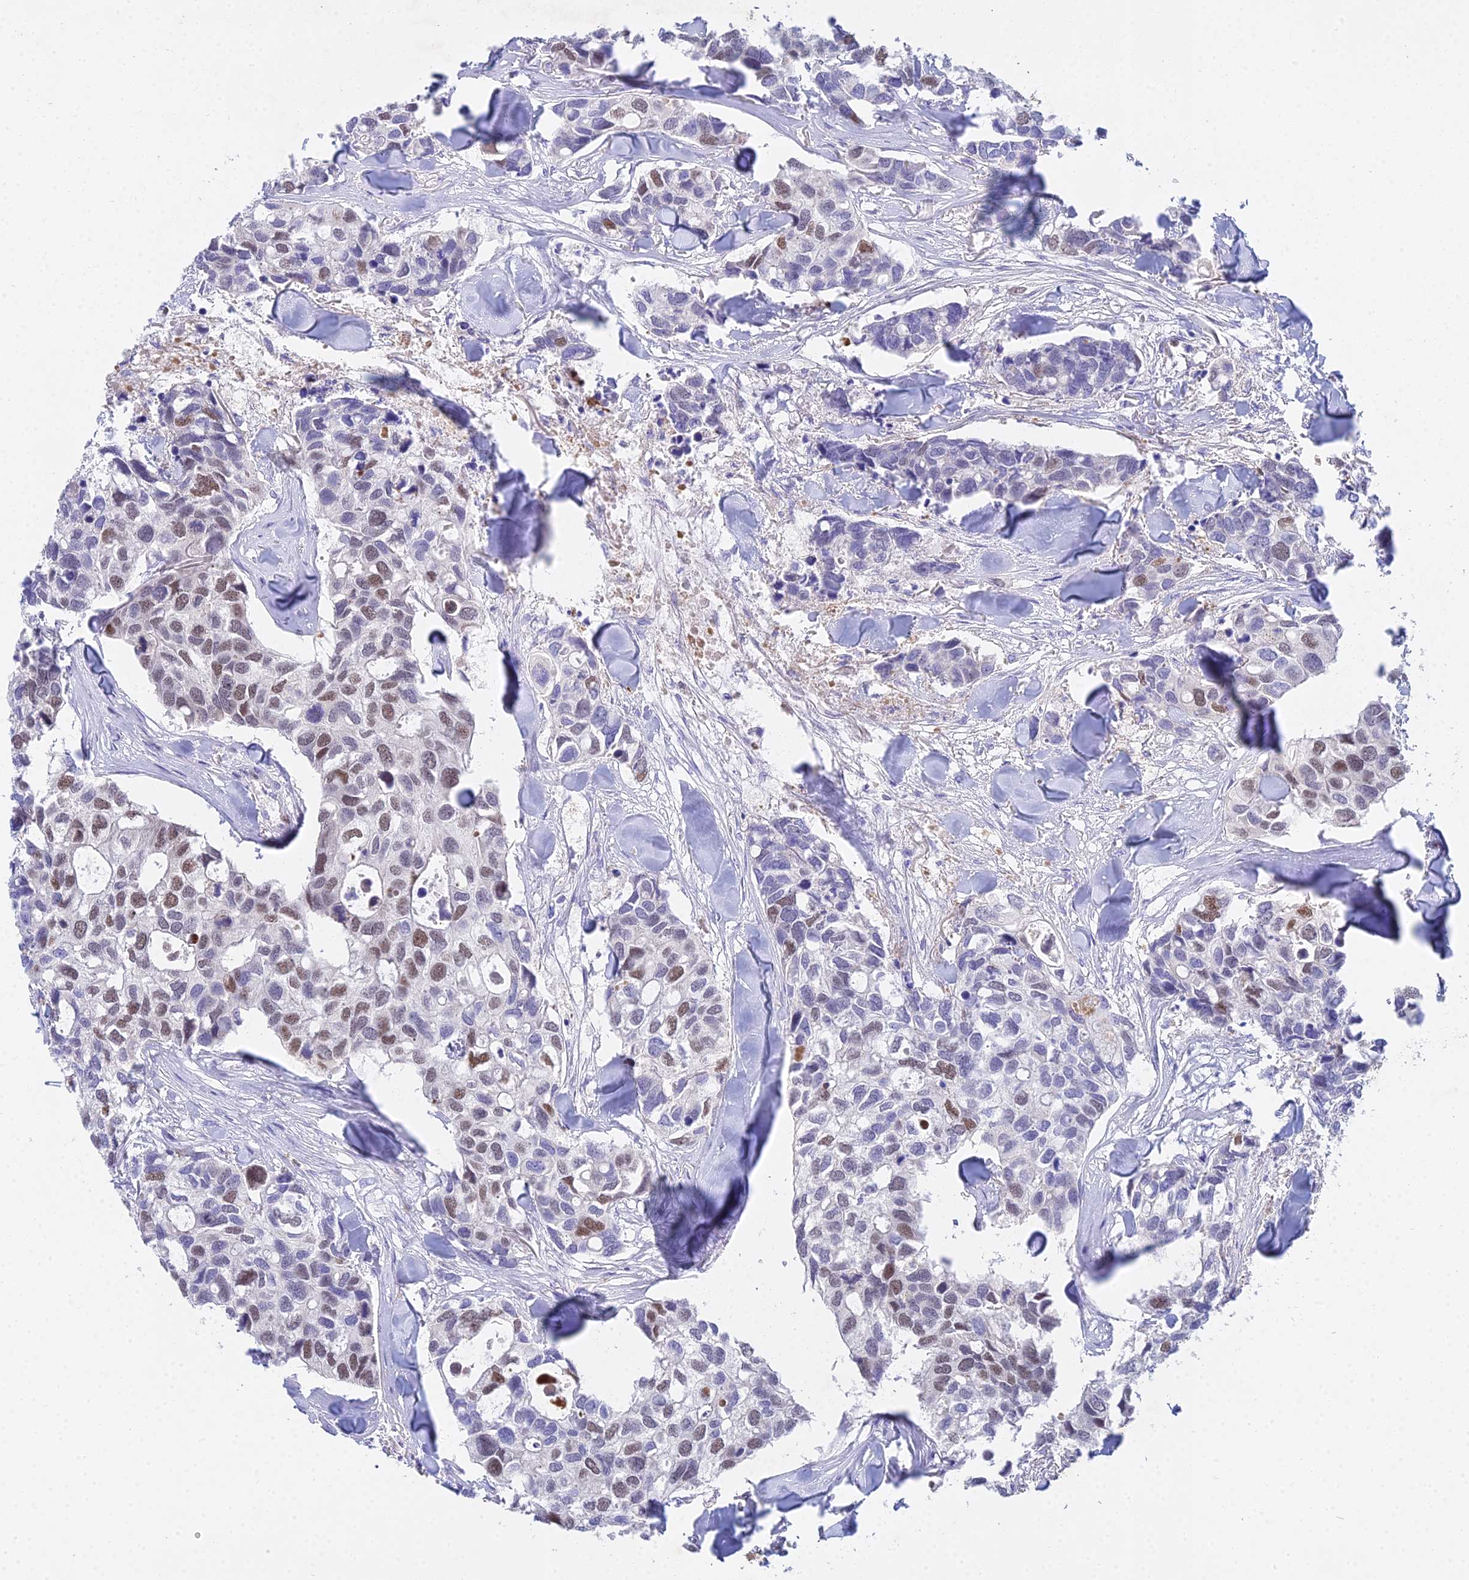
{"staining": {"intensity": "weak", "quantity": "25%-75%", "location": "nuclear"}, "tissue": "breast cancer", "cell_type": "Tumor cells", "image_type": "cancer", "snomed": [{"axis": "morphology", "description": "Duct carcinoma"}, {"axis": "topography", "description": "Breast"}], "caption": "A photomicrograph of breast cancer stained for a protein exhibits weak nuclear brown staining in tumor cells.", "gene": "MCM2", "patient": {"sex": "female", "age": 83}}